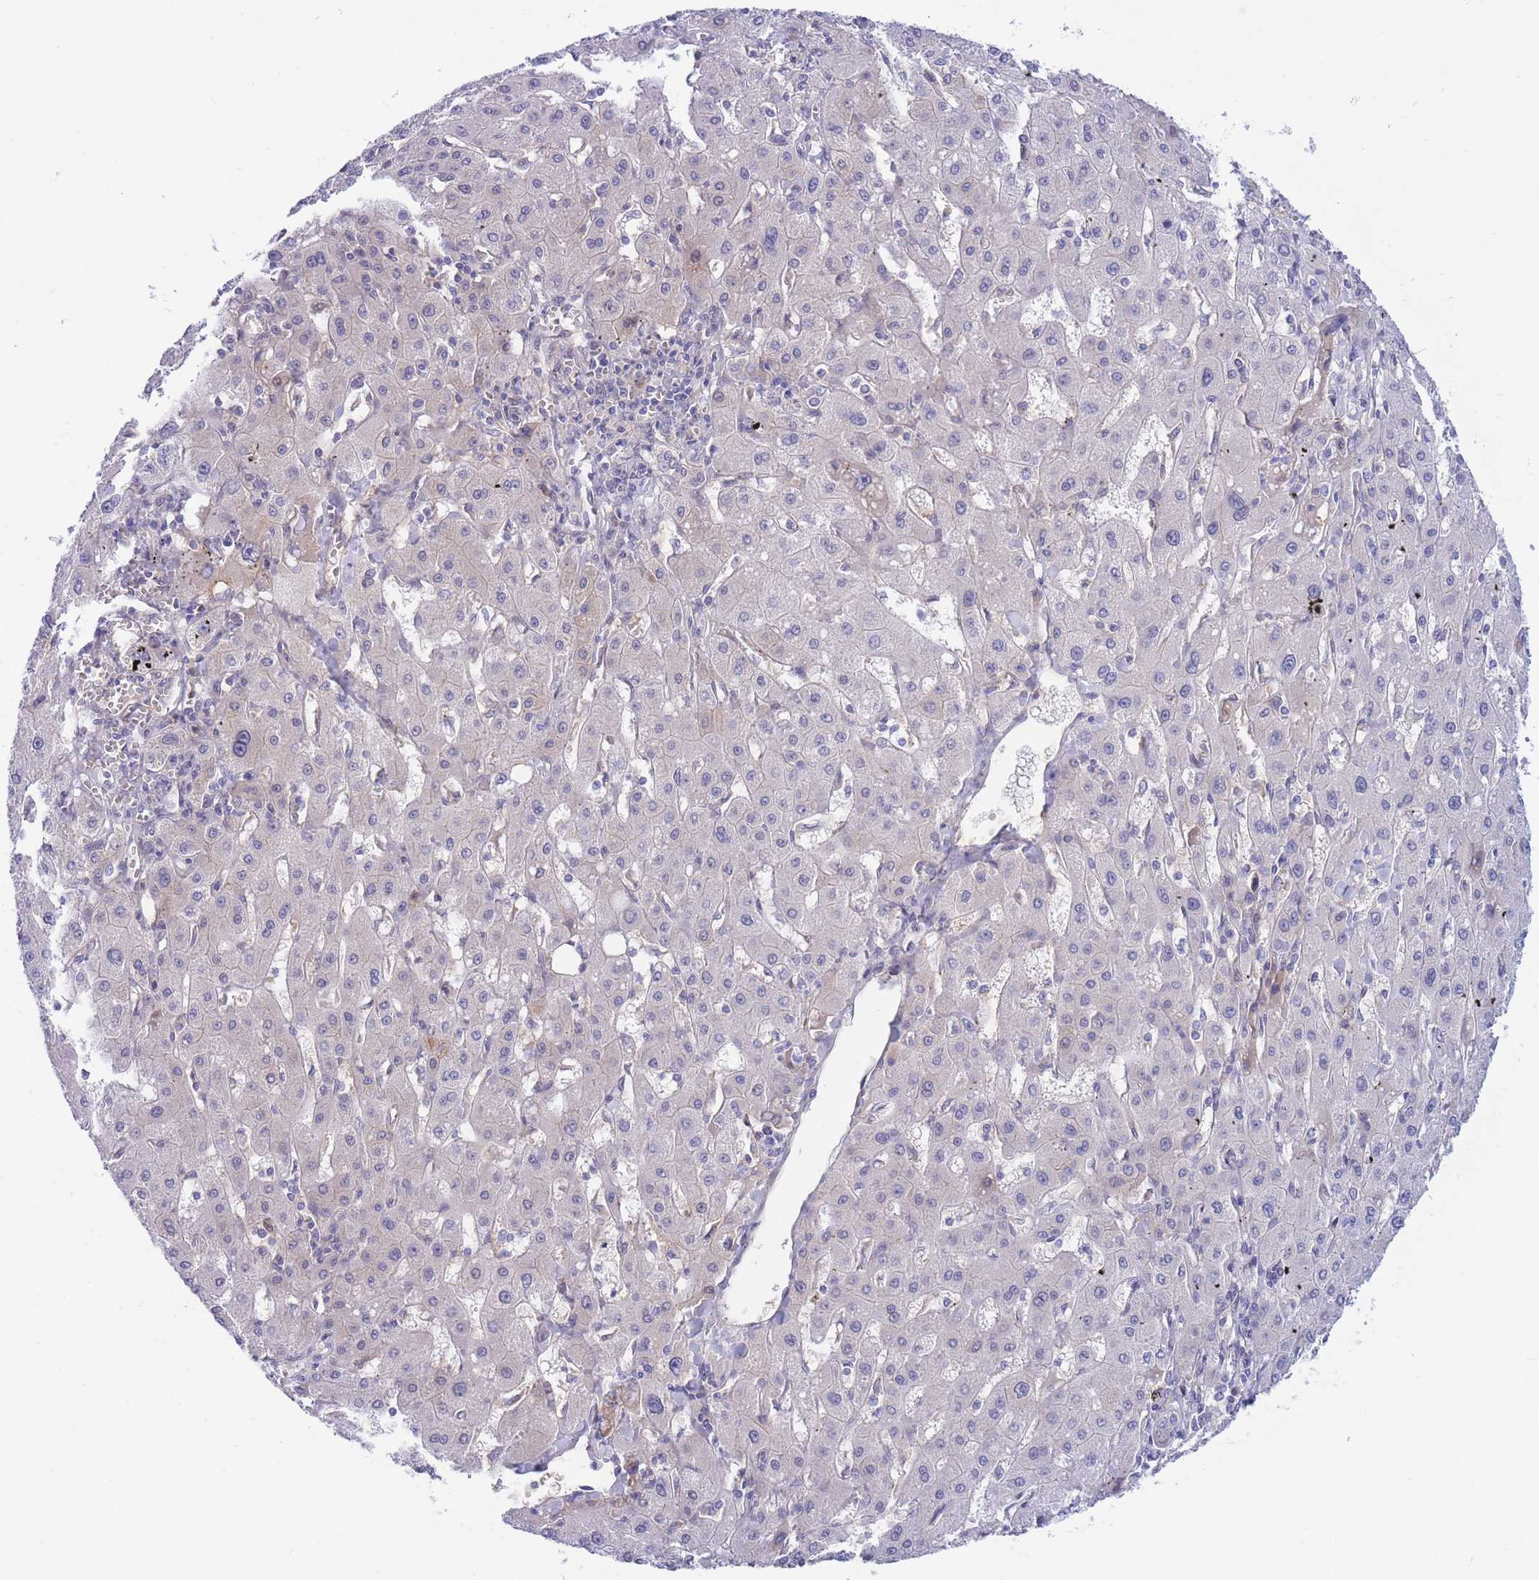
{"staining": {"intensity": "negative", "quantity": "none", "location": "none"}, "tissue": "liver cancer", "cell_type": "Tumor cells", "image_type": "cancer", "snomed": [{"axis": "morphology", "description": "Carcinoma, Hepatocellular, NOS"}, {"axis": "topography", "description": "Liver"}], "caption": "Protein analysis of liver hepatocellular carcinoma demonstrates no significant staining in tumor cells. The staining is performed using DAB brown chromogen with nuclei counter-stained in using hematoxylin.", "gene": "APOL4", "patient": {"sex": "male", "age": 72}}